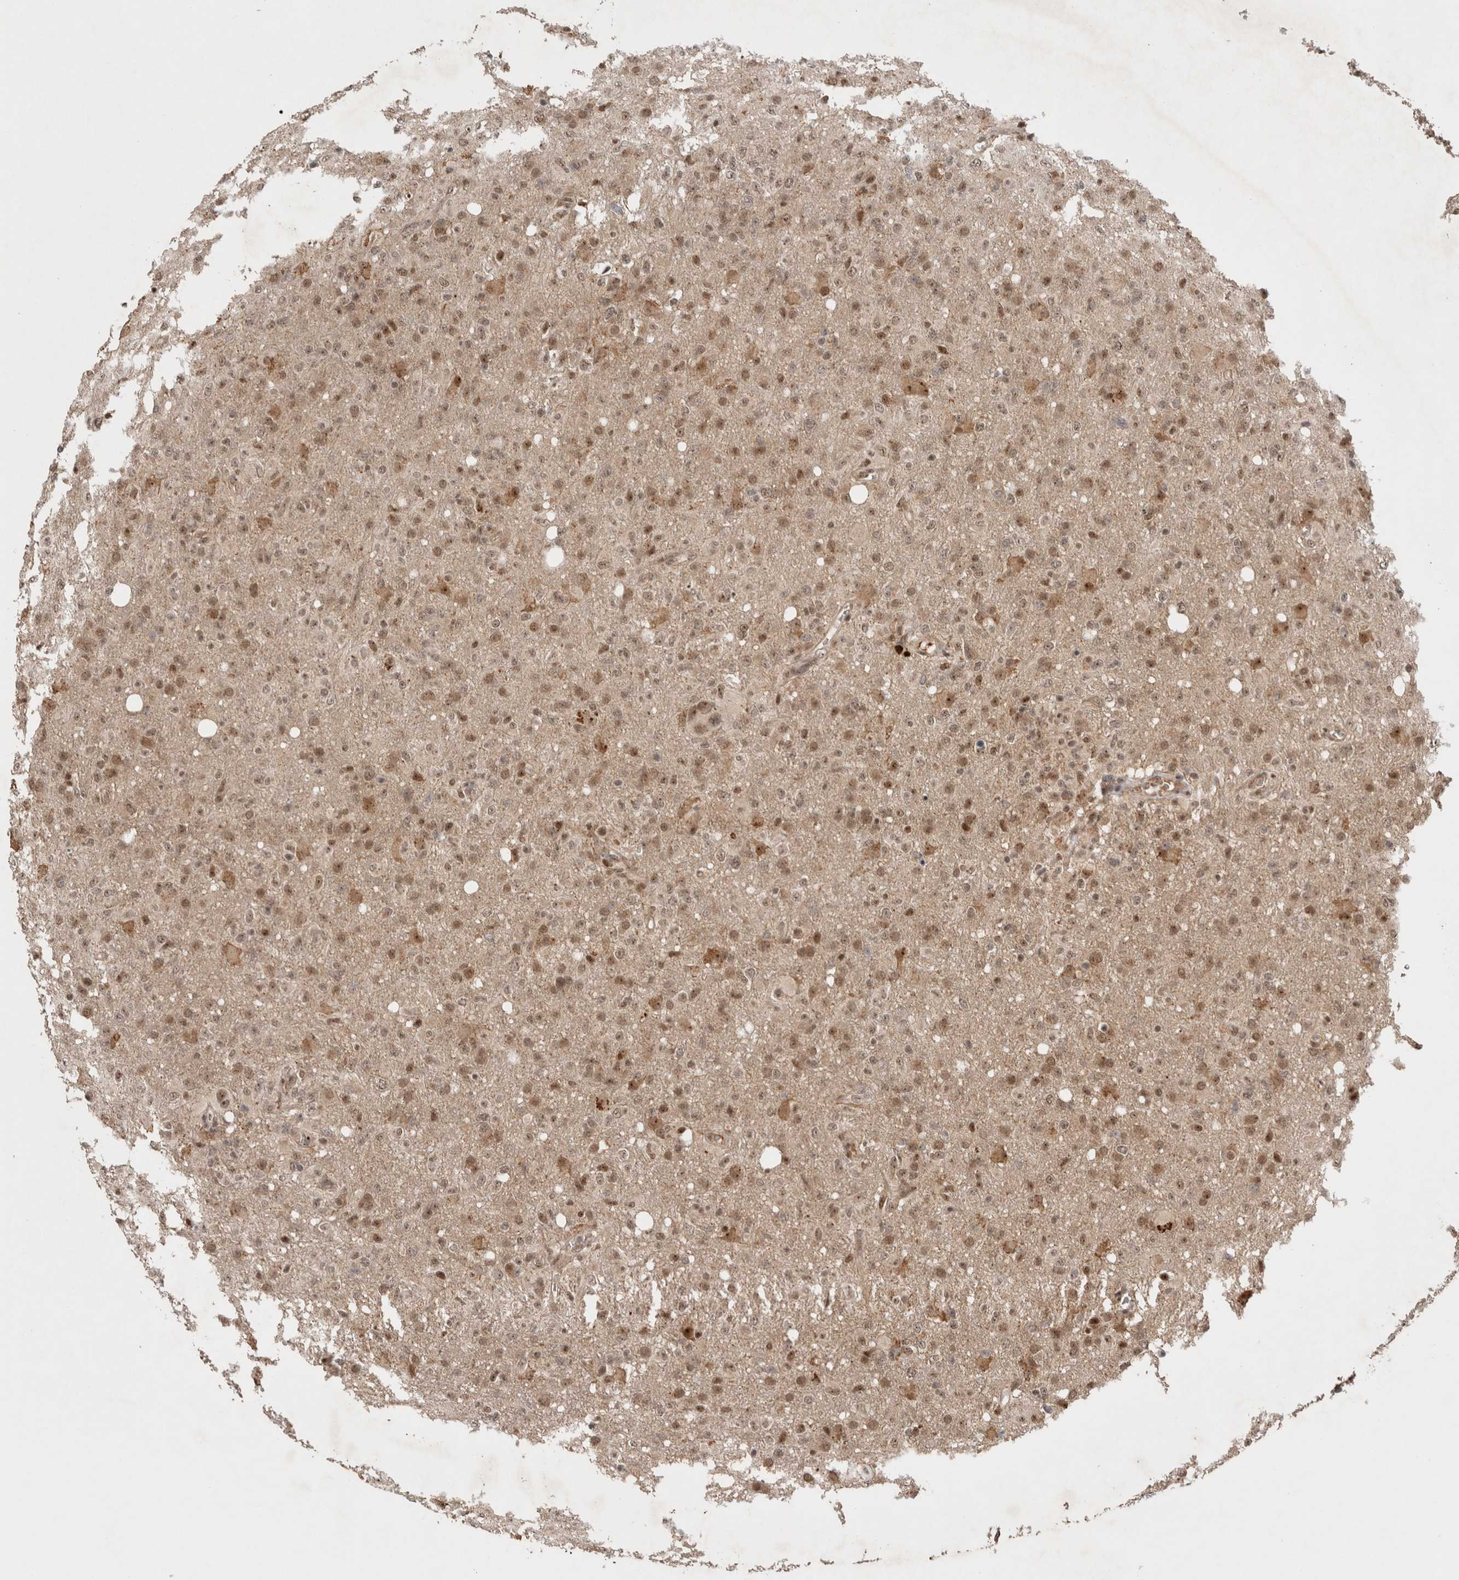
{"staining": {"intensity": "moderate", "quantity": ">75%", "location": "nuclear"}, "tissue": "glioma", "cell_type": "Tumor cells", "image_type": "cancer", "snomed": [{"axis": "morphology", "description": "Glioma, malignant, High grade"}, {"axis": "topography", "description": "Brain"}], "caption": "This histopathology image exhibits immunohistochemistry staining of human glioma, with medium moderate nuclear positivity in about >75% of tumor cells.", "gene": "MPHOSPH6", "patient": {"sex": "female", "age": 57}}